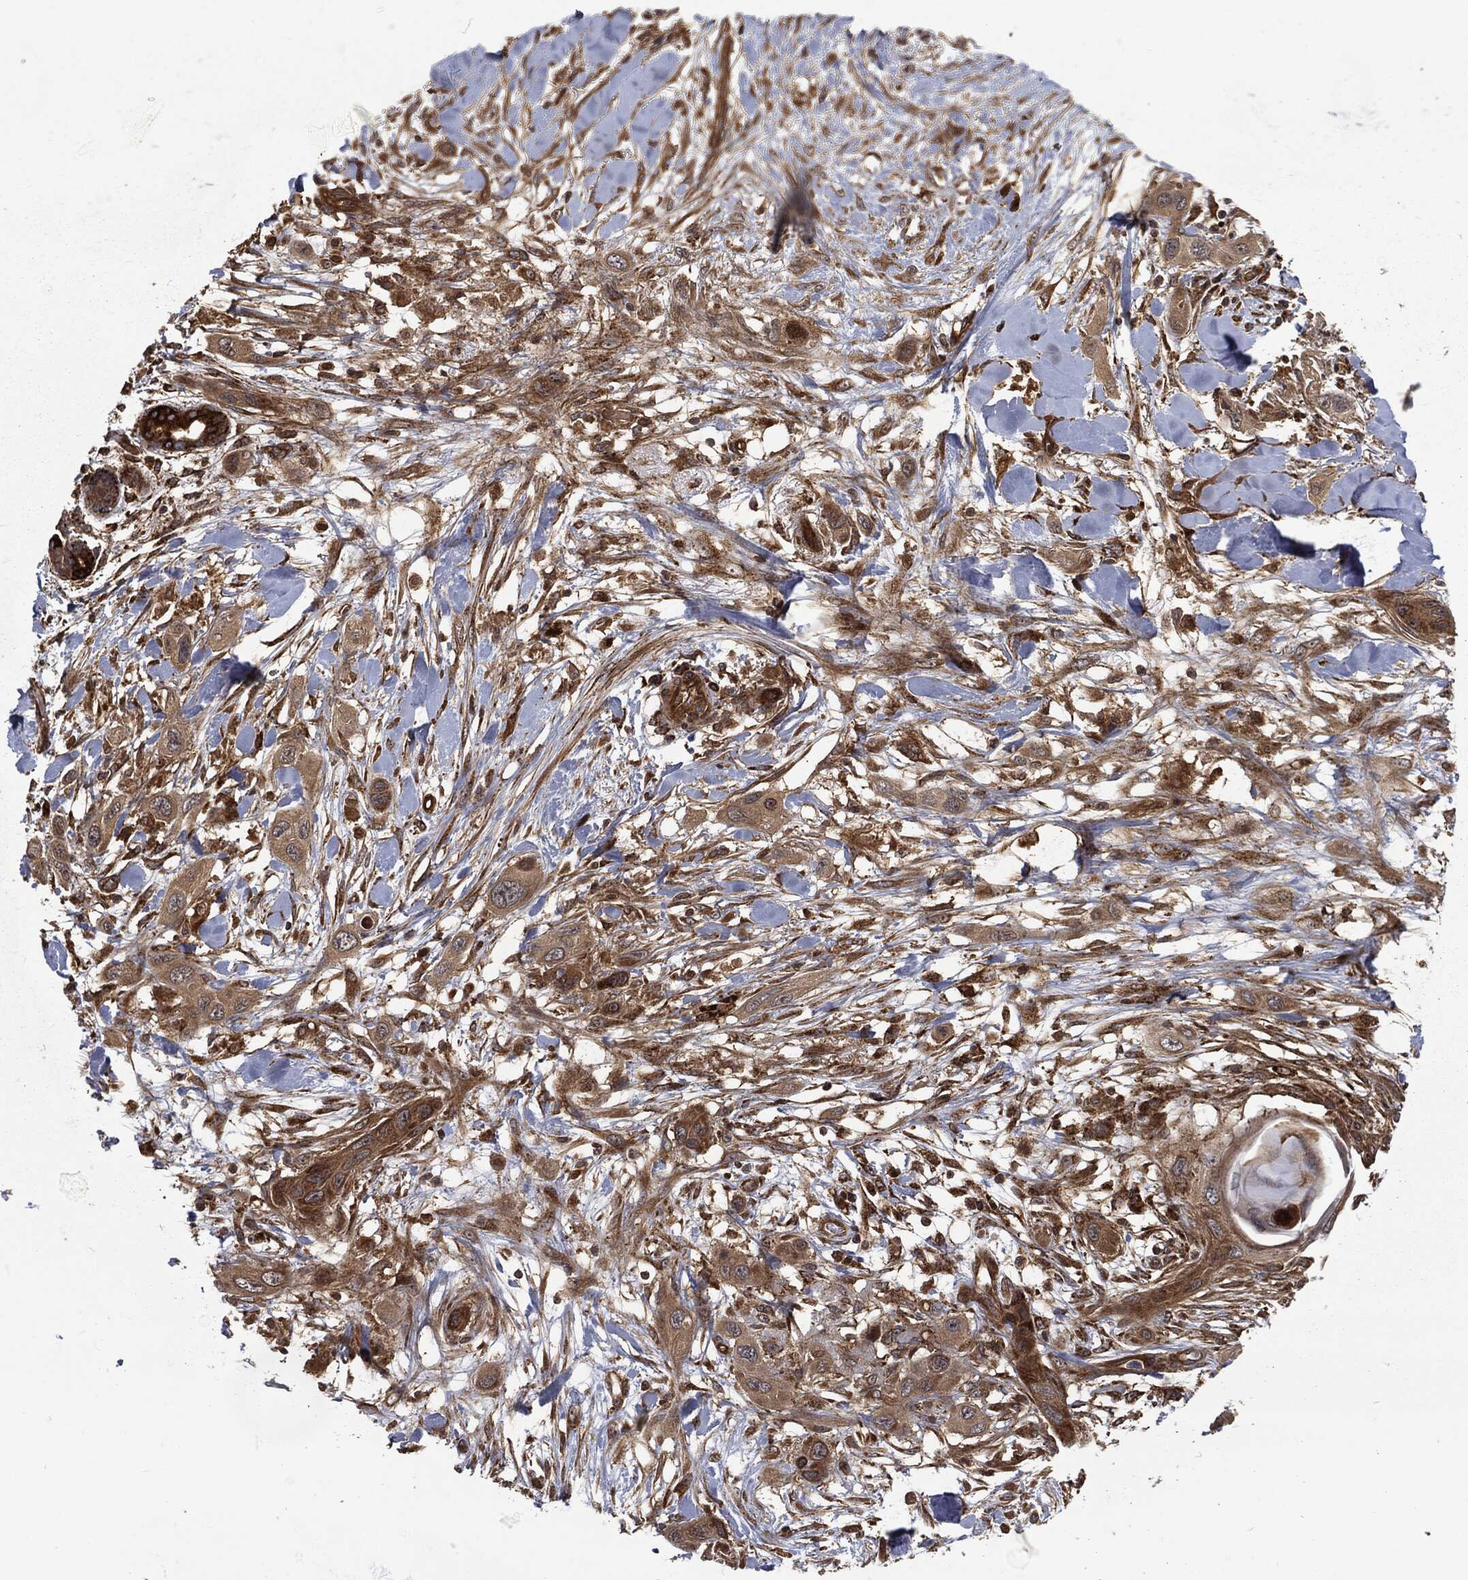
{"staining": {"intensity": "strong", "quantity": ">75%", "location": "cytoplasmic/membranous"}, "tissue": "skin cancer", "cell_type": "Tumor cells", "image_type": "cancer", "snomed": [{"axis": "morphology", "description": "Squamous cell carcinoma, NOS"}, {"axis": "topography", "description": "Skin"}], "caption": "Immunohistochemical staining of skin squamous cell carcinoma reveals high levels of strong cytoplasmic/membranous positivity in about >75% of tumor cells.", "gene": "RFTN1", "patient": {"sex": "male", "age": 79}}